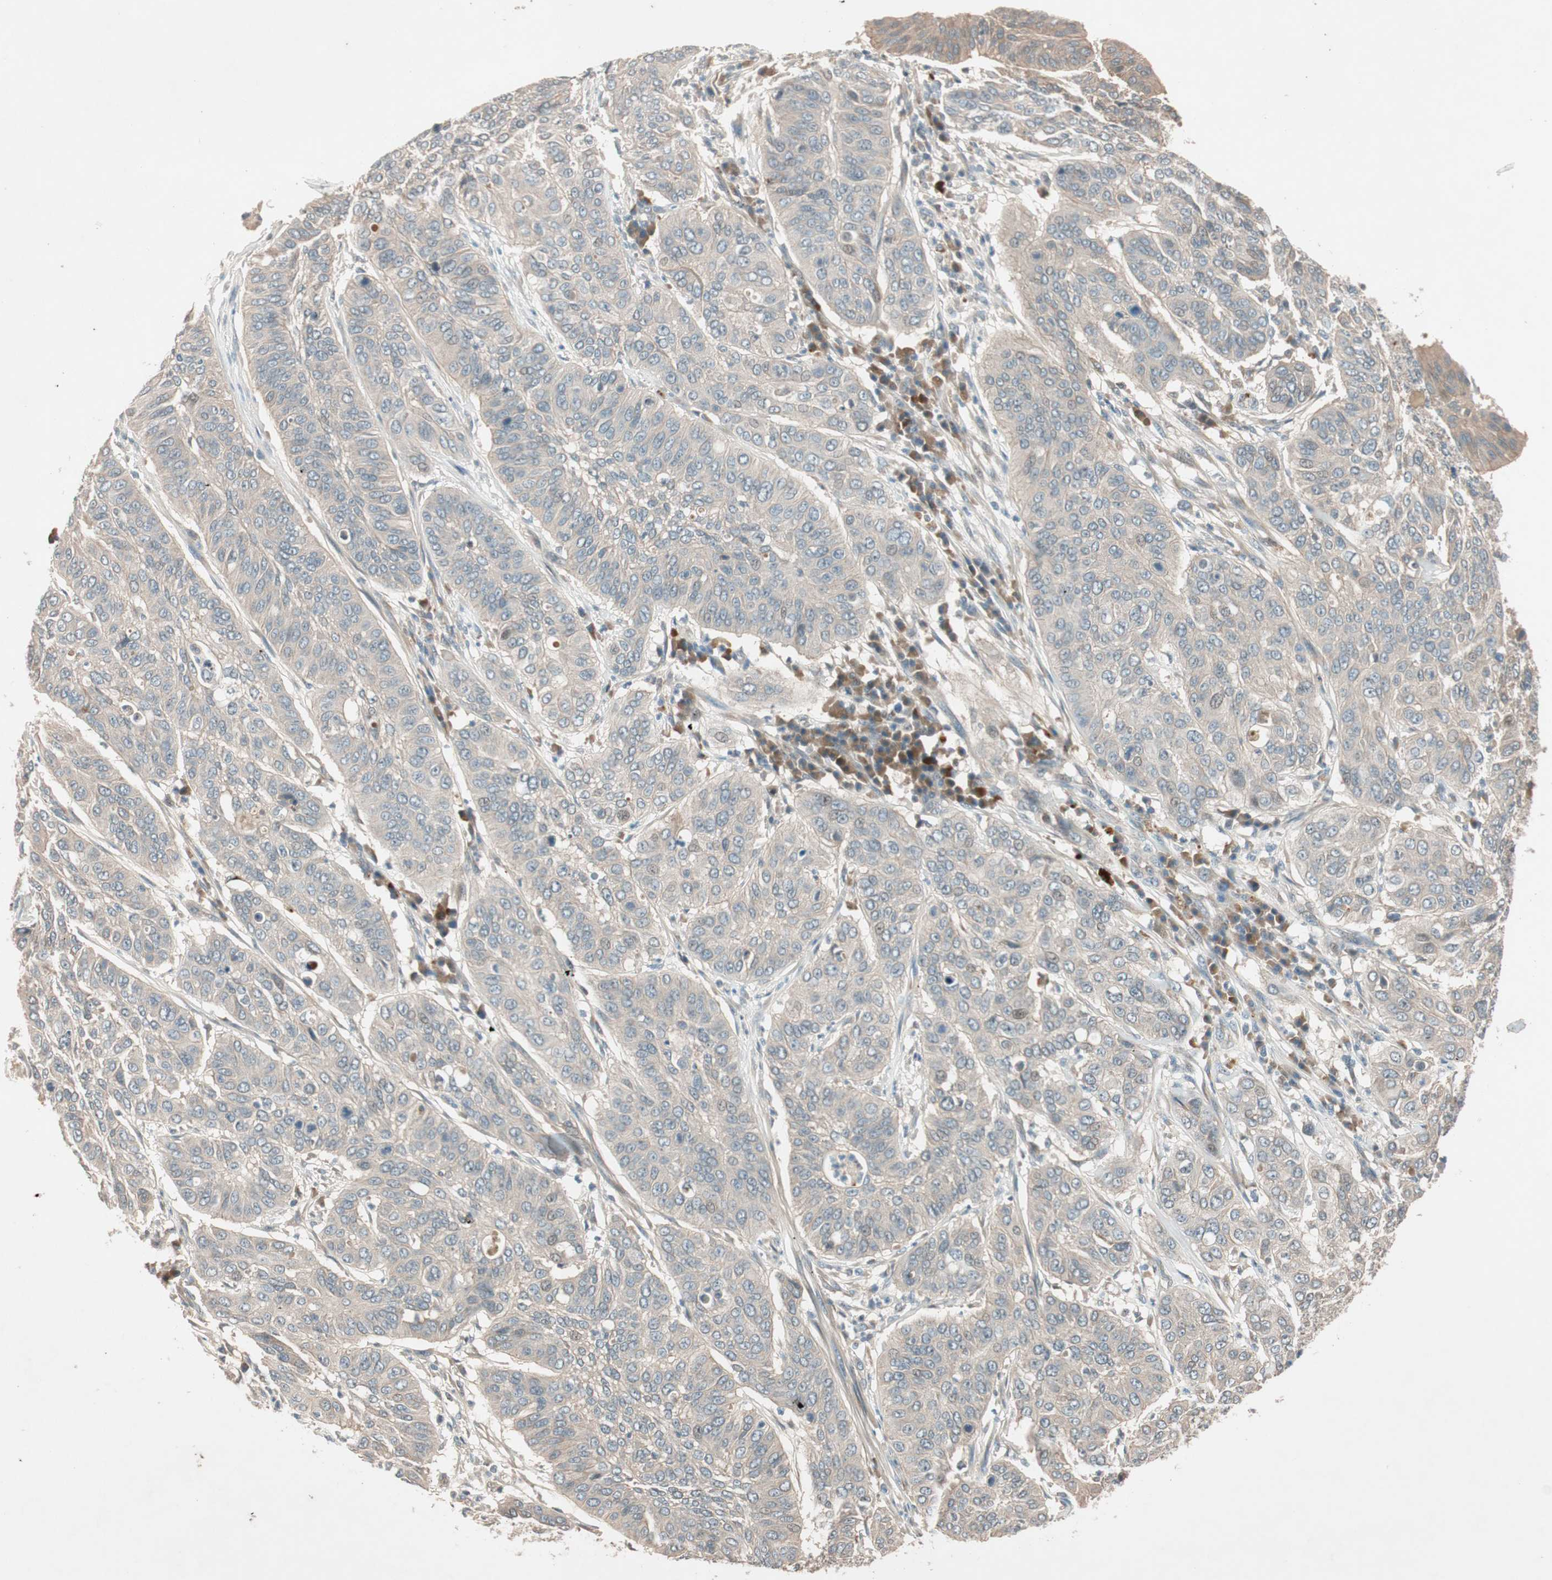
{"staining": {"intensity": "negative", "quantity": "none", "location": "none"}, "tissue": "cervical cancer", "cell_type": "Tumor cells", "image_type": "cancer", "snomed": [{"axis": "morphology", "description": "Squamous cell carcinoma, NOS"}, {"axis": "topography", "description": "Cervix"}], "caption": "Tumor cells are negative for protein expression in human cervical squamous cell carcinoma.", "gene": "EPHA6", "patient": {"sex": "female", "age": 39}}